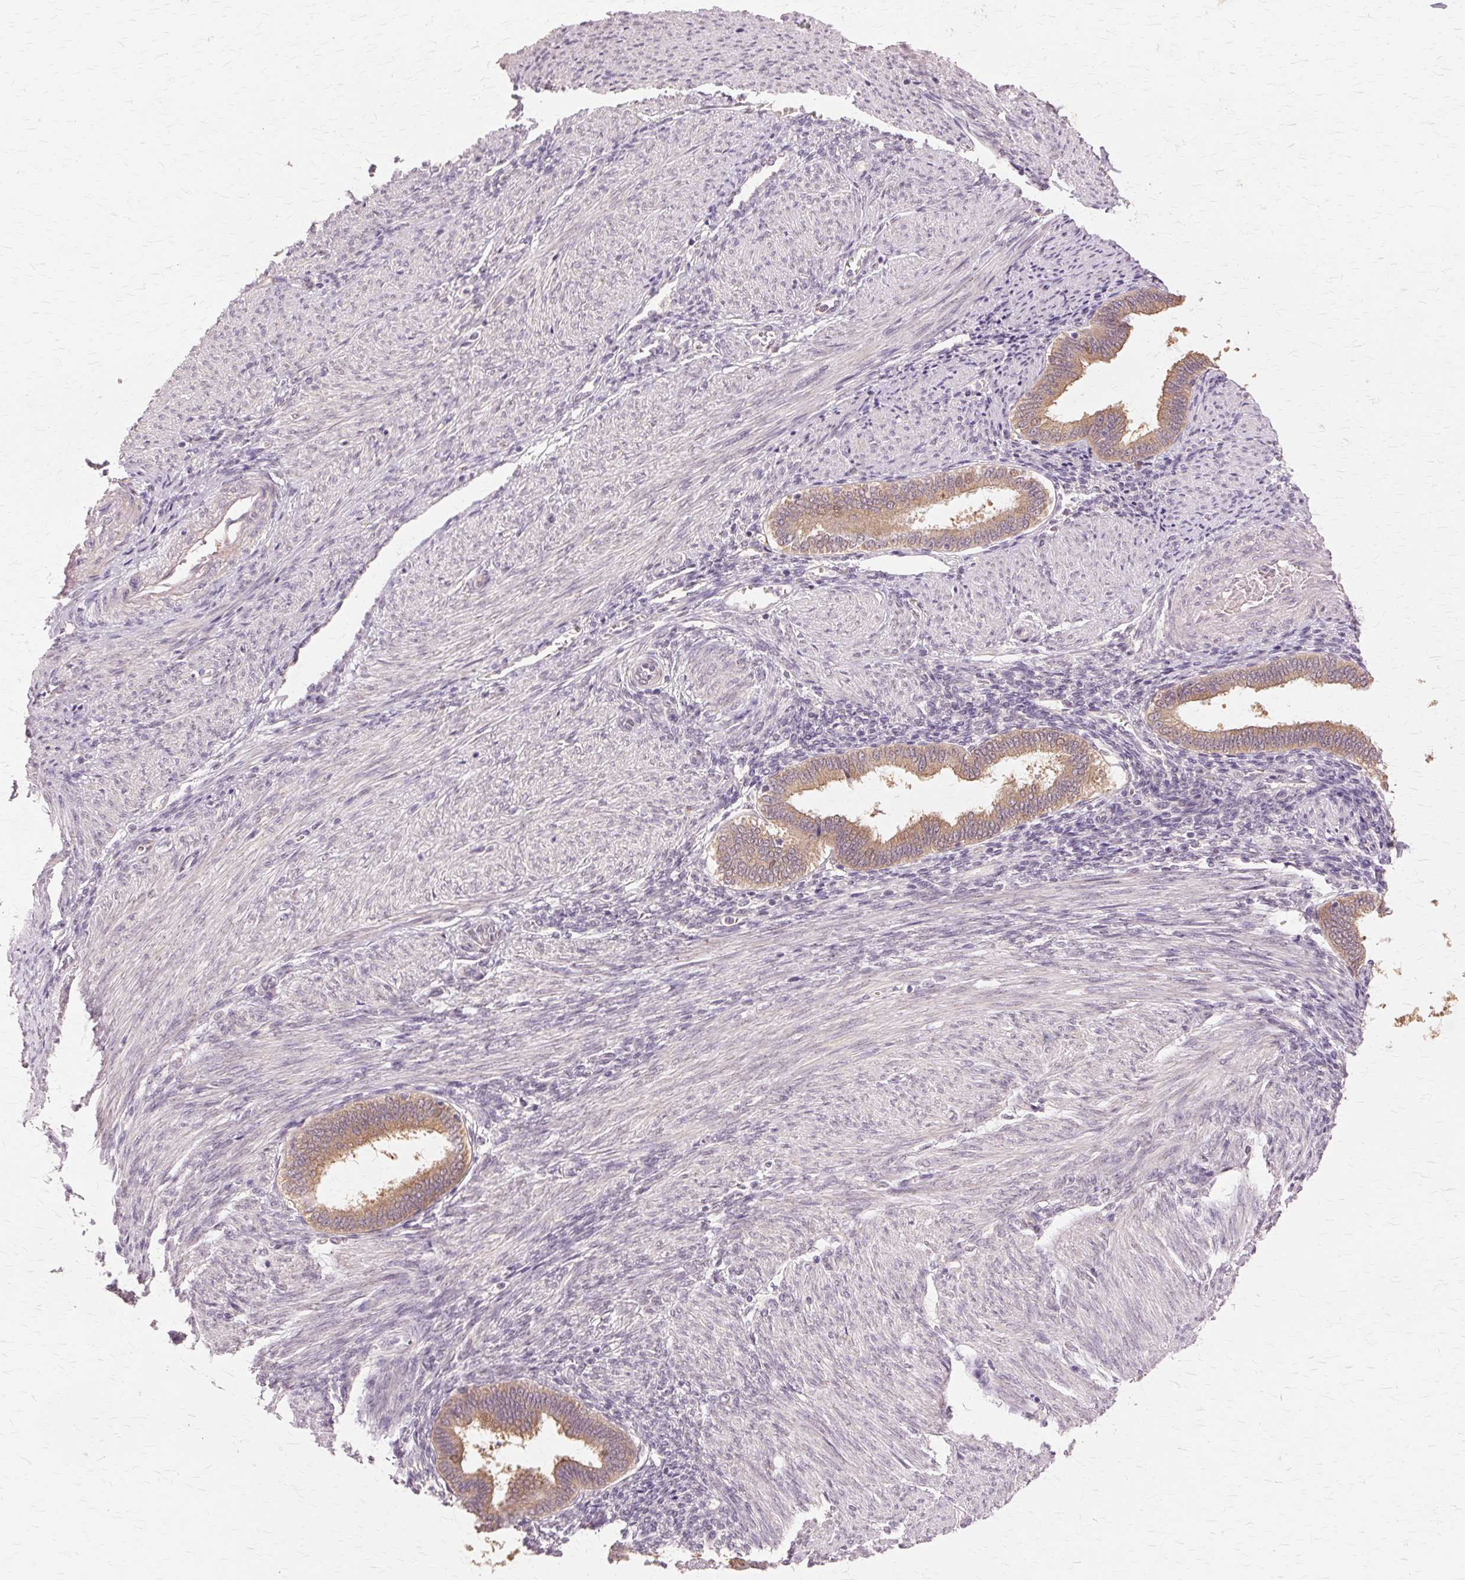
{"staining": {"intensity": "negative", "quantity": "none", "location": "none"}, "tissue": "endometrium", "cell_type": "Cells in endometrial stroma", "image_type": "normal", "snomed": [{"axis": "morphology", "description": "Normal tissue, NOS"}, {"axis": "topography", "description": "Endometrium"}], "caption": "Human endometrium stained for a protein using immunohistochemistry (IHC) reveals no expression in cells in endometrial stroma.", "gene": "PRMT5", "patient": {"sex": "female", "age": 42}}